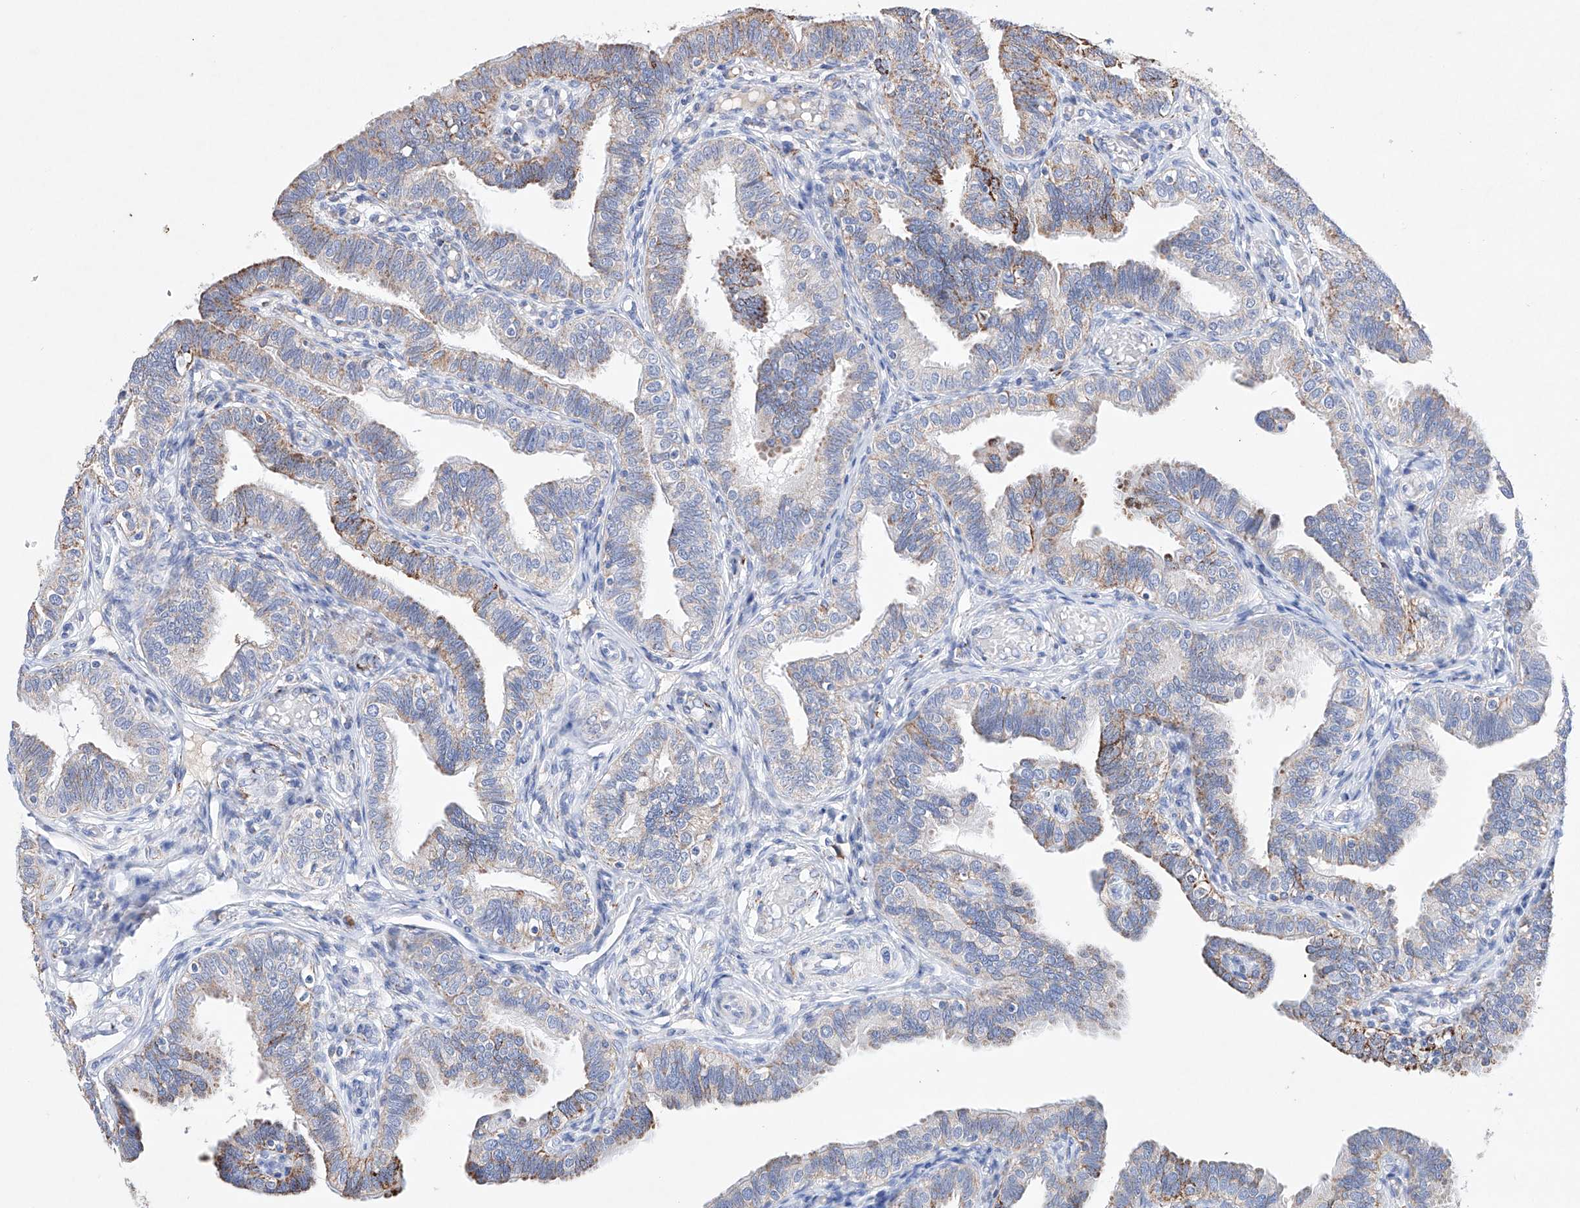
{"staining": {"intensity": "moderate", "quantity": "<25%", "location": "cytoplasmic/membranous"}, "tissue": "fallopian tube", "cell_type": "Glandular cells", "image_type": "normal", "snomed": [{"axis": "morphology", "description": "Normal tissue, NOS"}, {"axis": "topography", "description": "Fallopian tube"}], "caption": "This photomicrograph exhibits immunohistochemistry staining of normal human fallopian tube, with low moderate cytoplasmic/membranous positivity in approximately <25% of glandular cells.", "gene": "NRROS", "patient": {"sex": "female", "age": 39}}